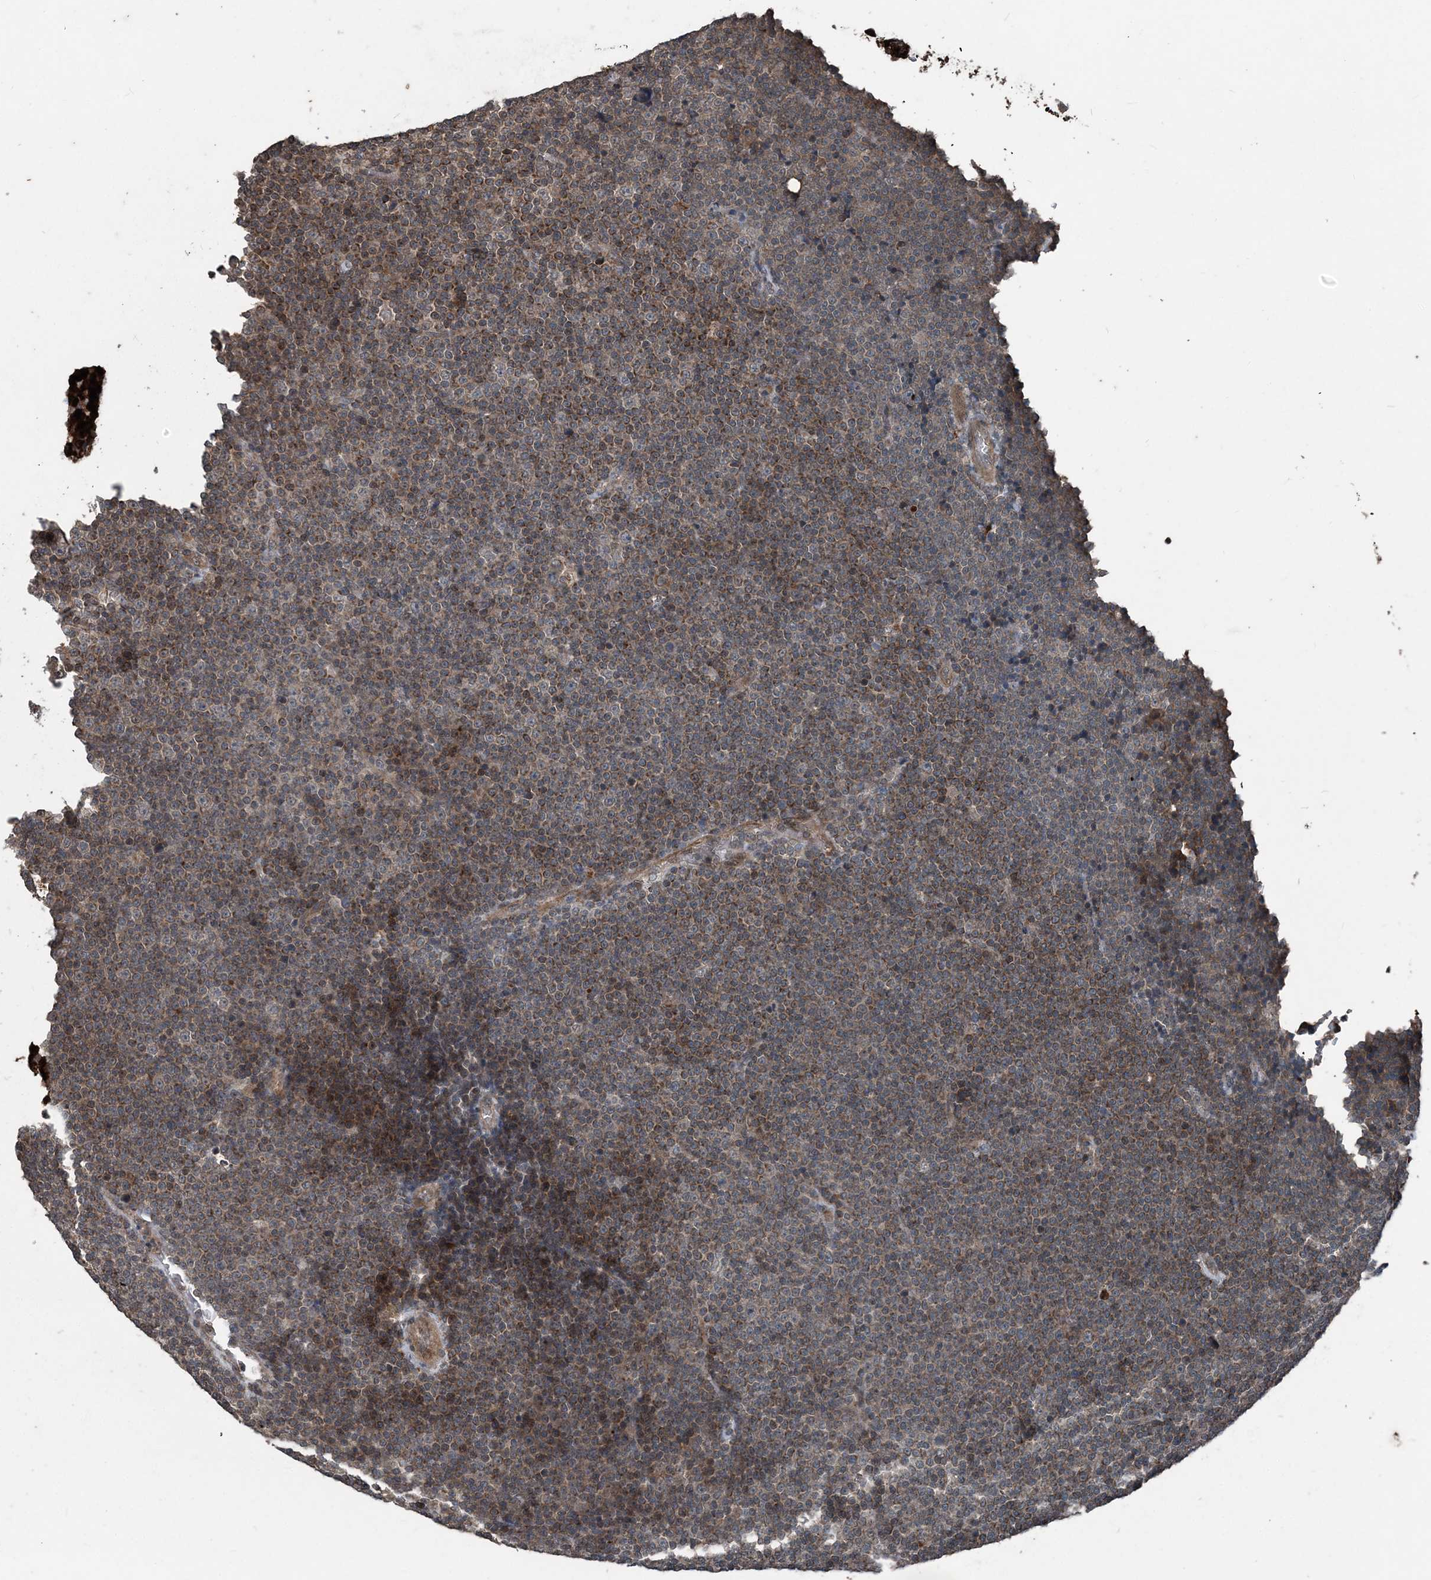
{"staining": {"intensity": "moderate", "quantity": "<25%", "location": "cytoplasmic/membranous"}, "tissue": "lymphoma", "cell_type": "Tumor cells", "image_type": "cancer", "snomed": [{"axis": "morphology", "description": "Malignant lymphoma, non-Hodgkin's type, Low grade"}, {"axis": "topography", "description": "Lymph node"}], "caption": "DAB immunohistochemical staining of human lymphoma shows moderate cytoplasmic/membranous protein positivity in about <25% of tumor cells.", "gene": "CFL1", "patient": {"sex": "female", "age": 67}}